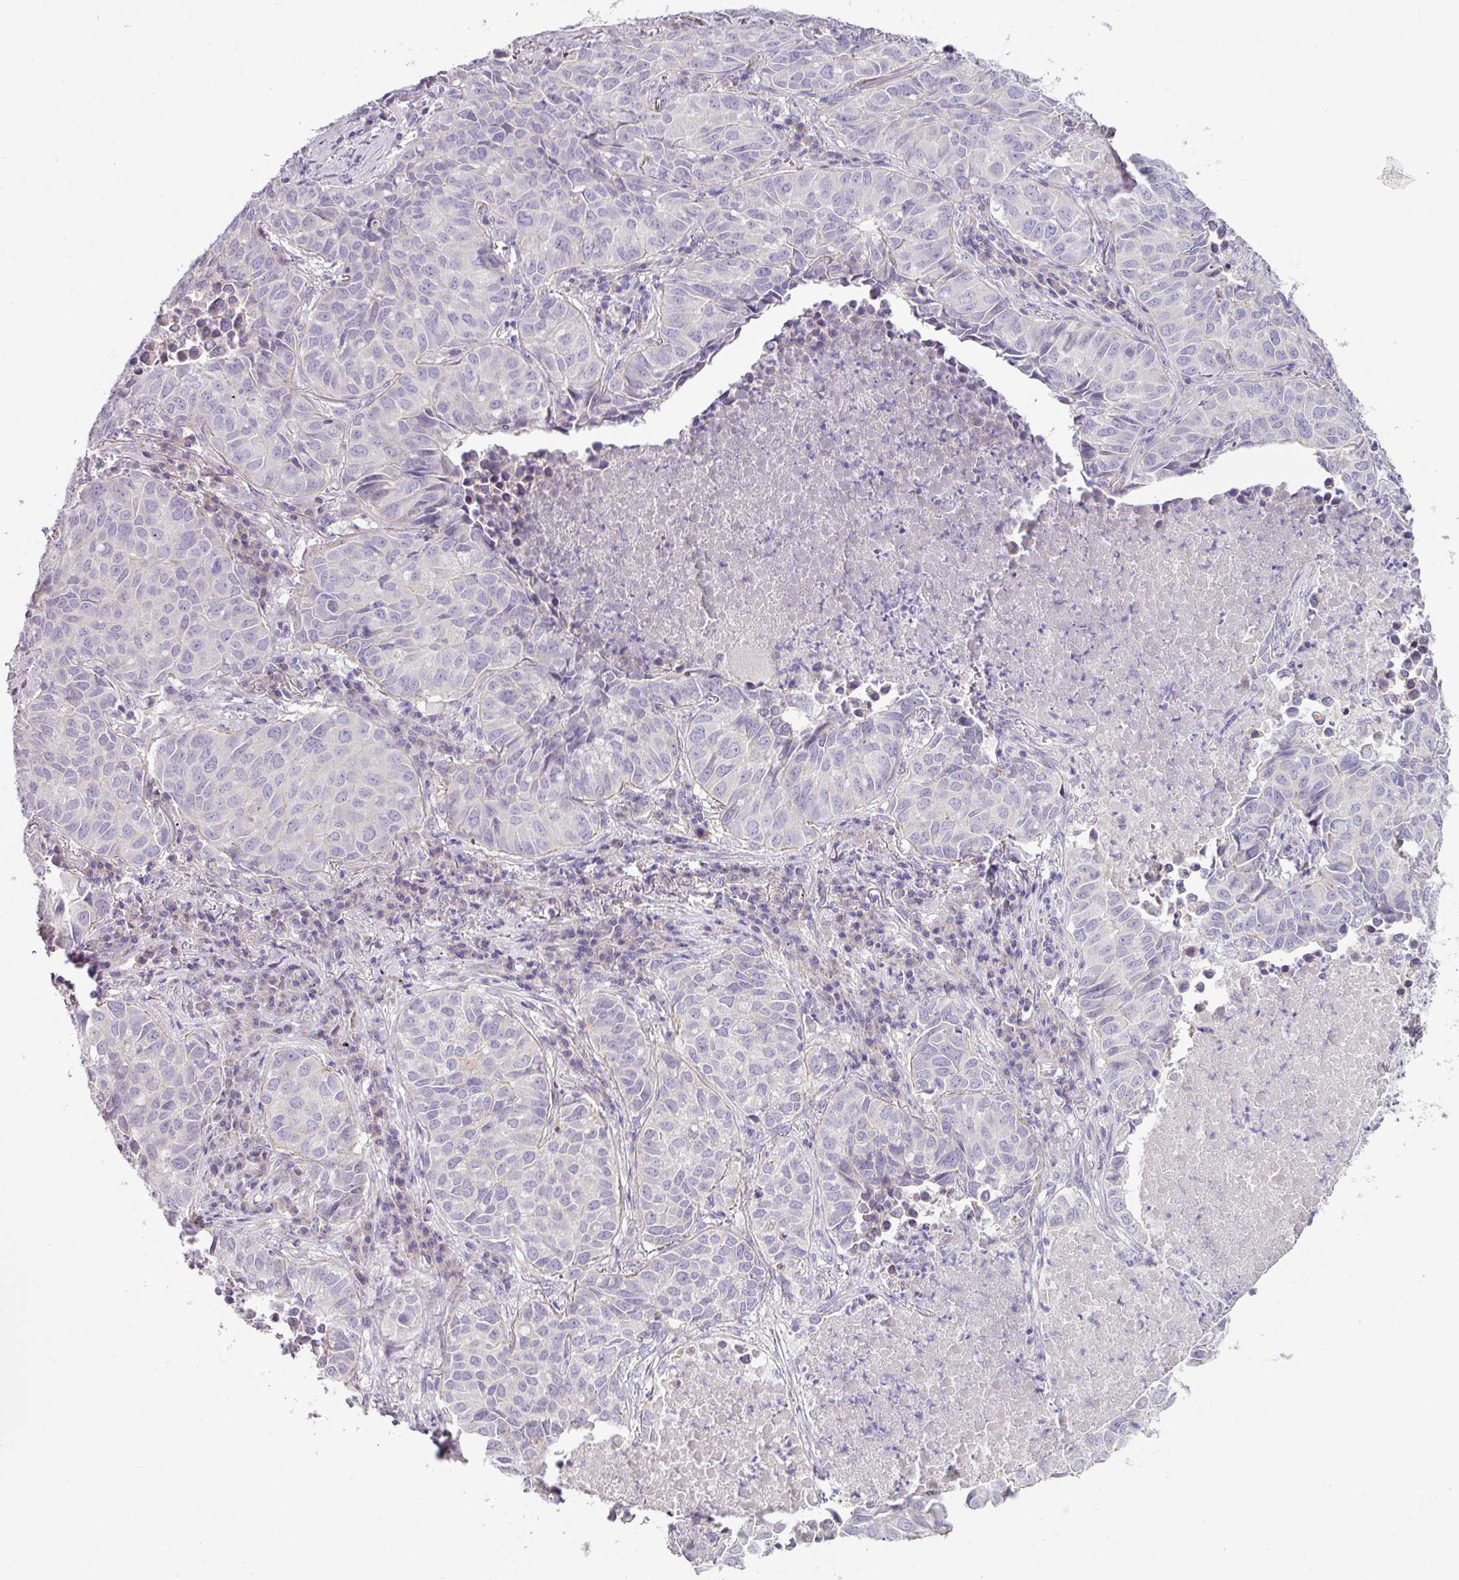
{"staining": {"intensity": "negative", "quantity": "none", "location": "none"}, "tissue": "lung cancer", "cell_type": "Tumor cells", "image_type": "cancer", "snomed": [{"axis": "morphology", "description": "Adenocarcinoma, NOS"}, {"axis": "topography", "description": "Lung"}], "caption": "Immunohistochemistry (IHC) image of lung cancer stained for a protein (brown), which shows no staining in tumor cells.", "gene": "RGS16", "patient": {"sex": "female", "age": 50}}